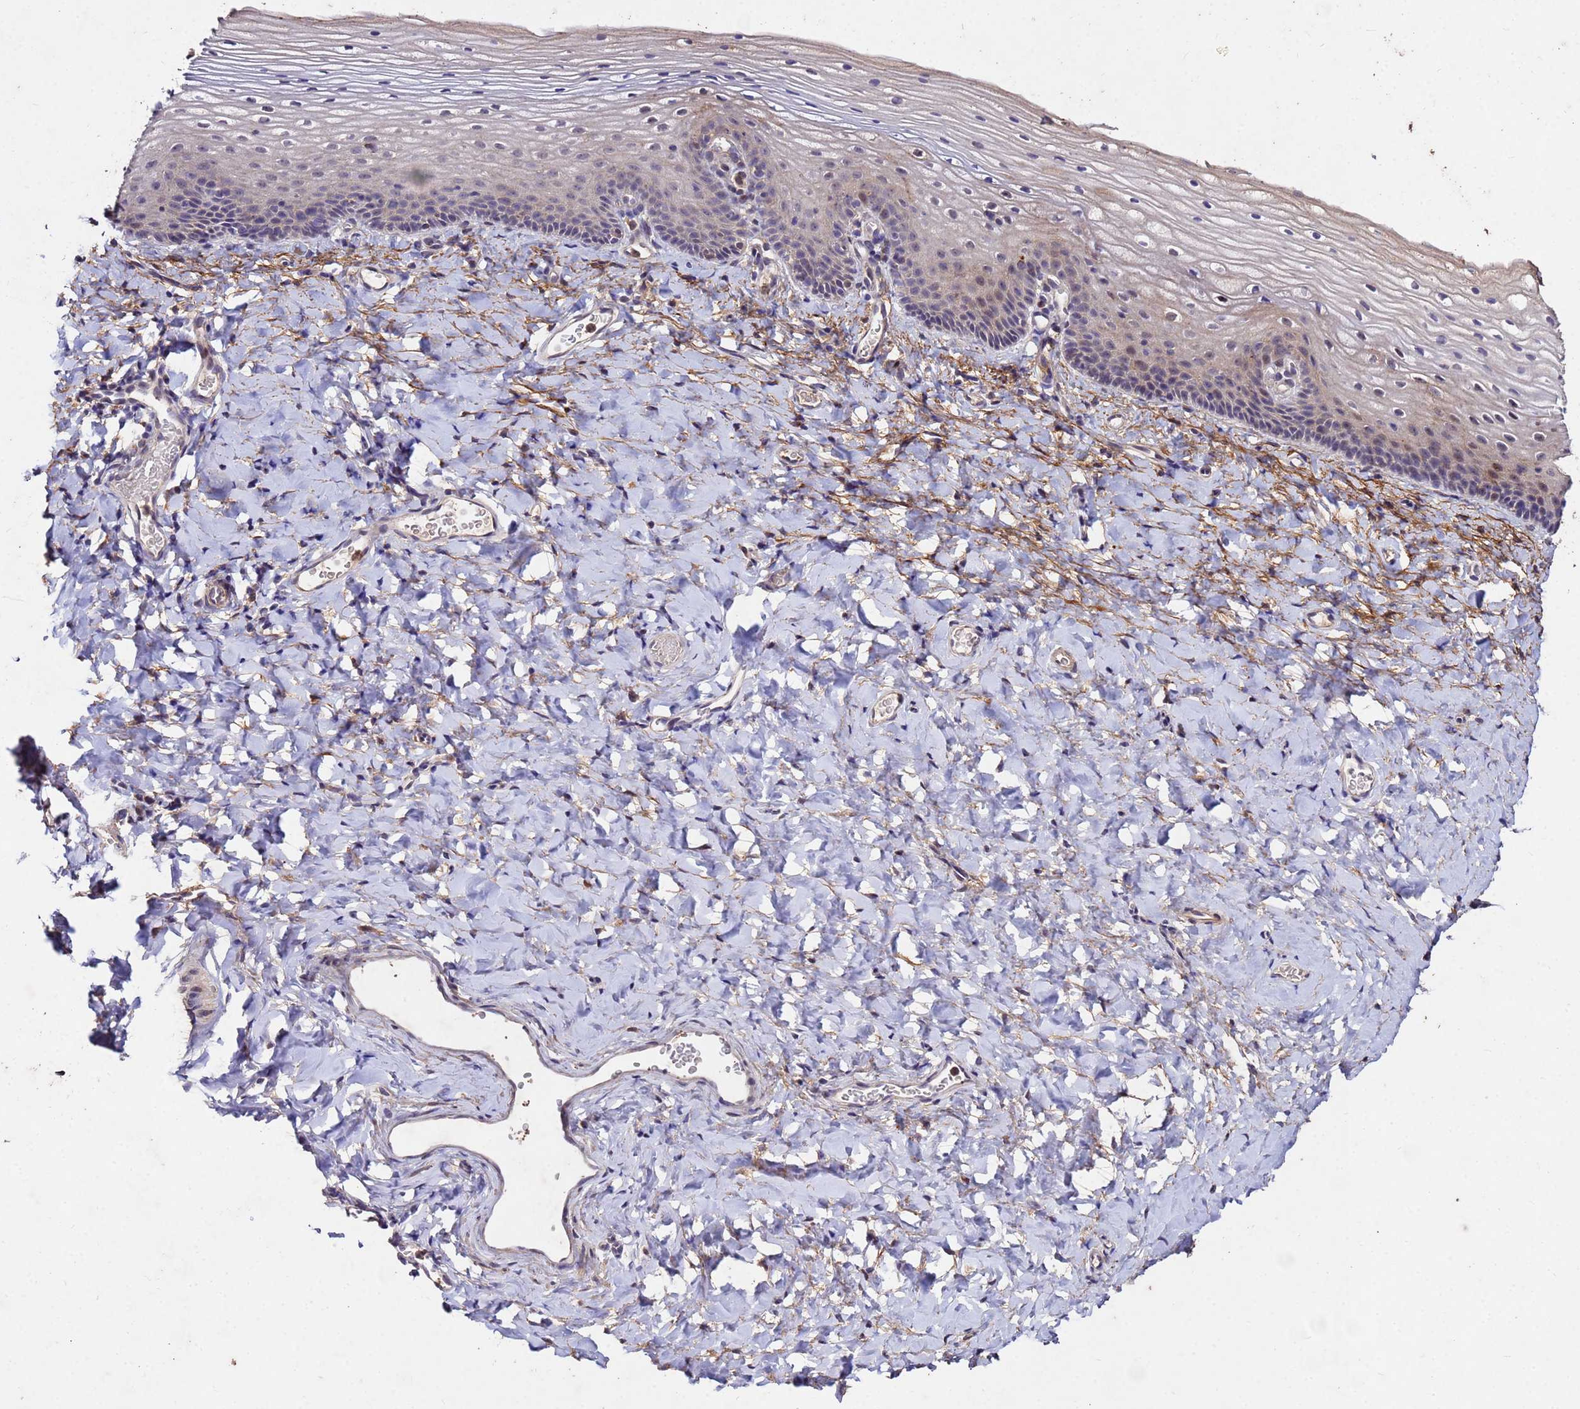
{"staining": {"intensity": "weak", "quantity": "<25%", "location": "cytoplasmic/membranous,nuclear"}, "tissue": "vagina", "cell_type": "Squamous epithelial cells", "image_type": "normal", "snomed": [{"axis": "morphology", "description": "Normal tissue, NOS"}, {"axis": "topography", "description": "Vagina"}], "caption": "Squamous epithelial cells are negative for protein expression in unremarkable human vagina. (DAB IHC with hematoxylin counter stain).", "gene": "TOR4A", "patient": {"sex": "female", "age": 60}}